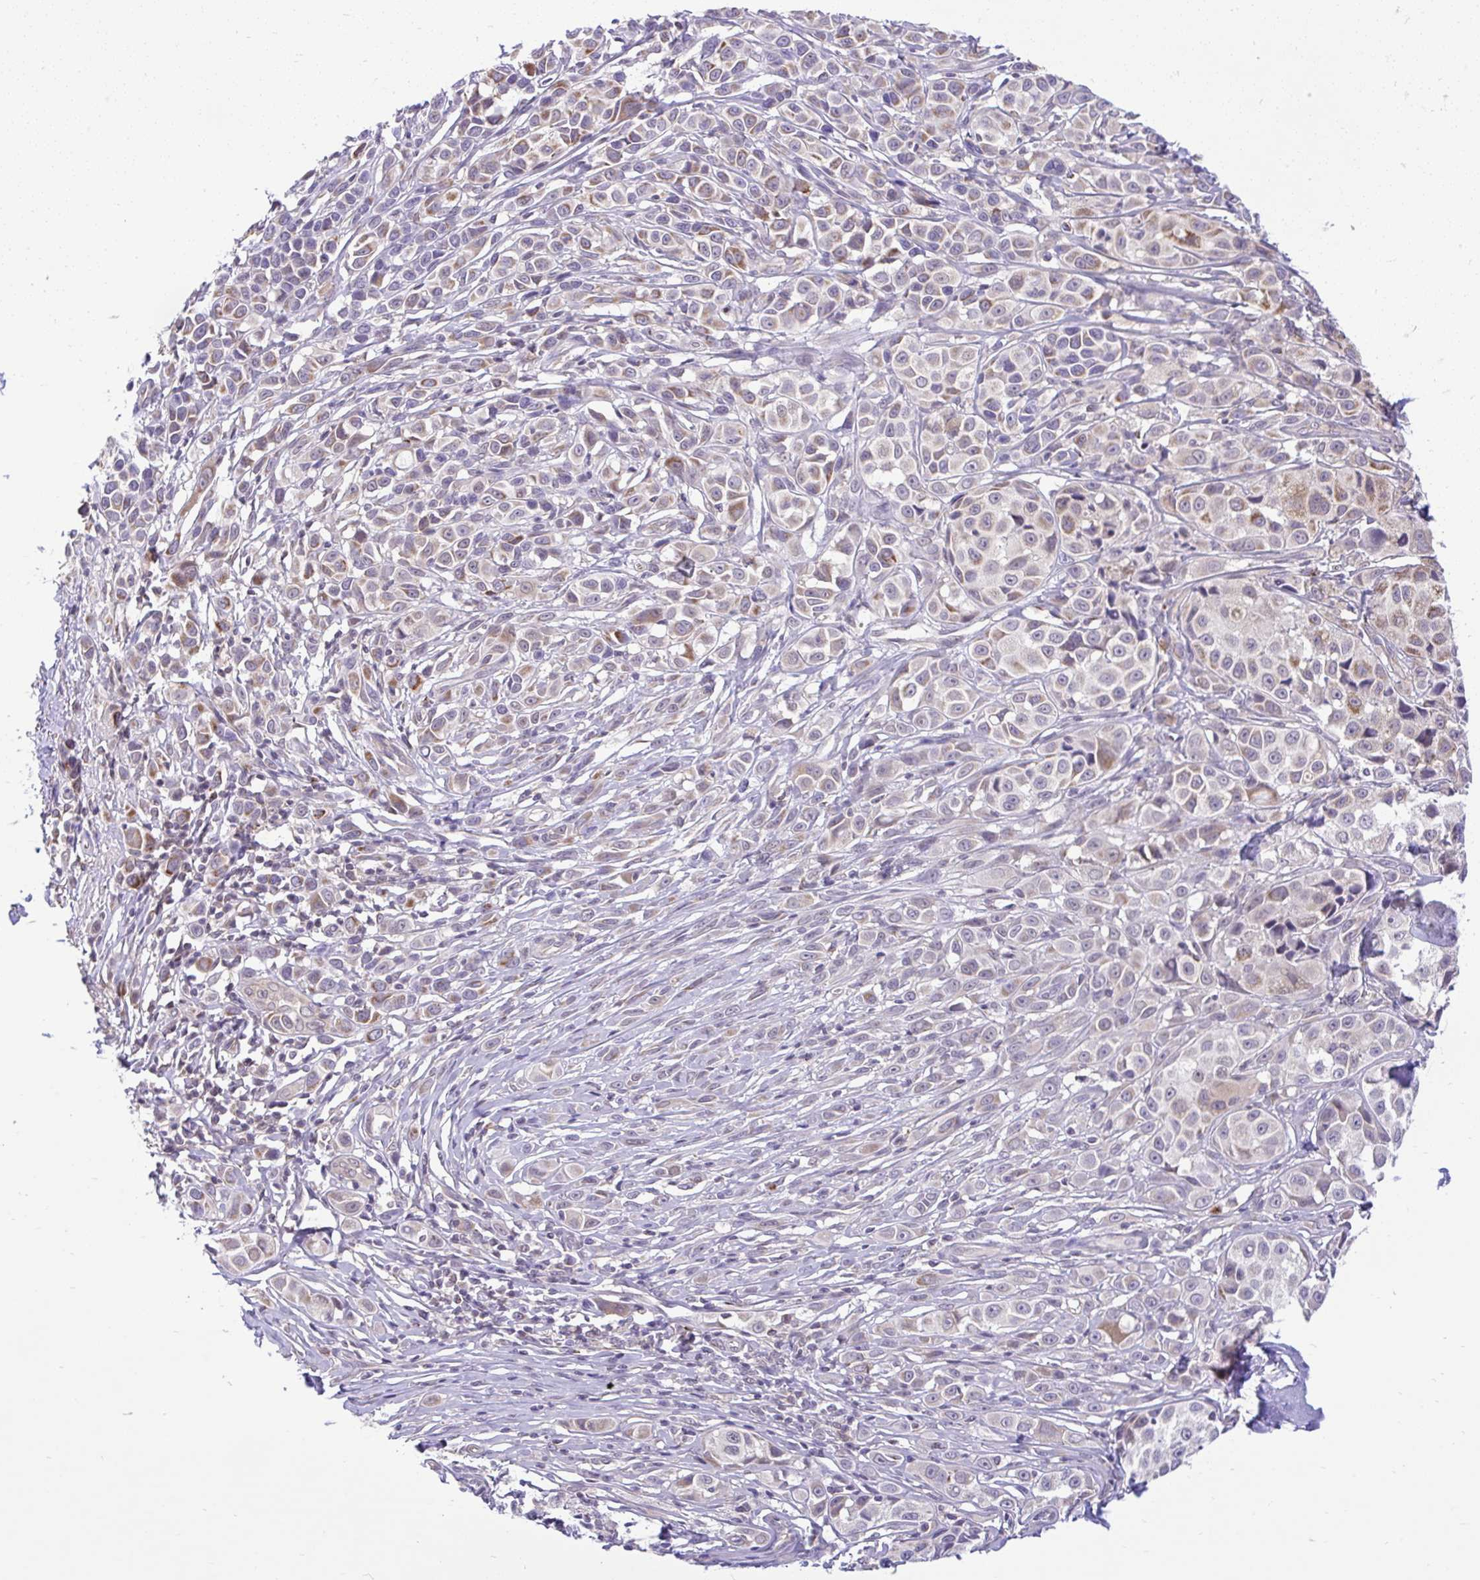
{"staining": {"intensity": "strong", "quantity": "<25%", "location": "cytoplasmic/membranous"}, "tissue": "melanoma", "cell_type": "Tumor cells", "image_type": "cancer", "snomed": [{"axis": "morphology", "description": "Malignant melanoma, NOS"}, {"axis": "topography", "description": "Skin"}], "caption": "A high-resolution histopathology image shows immunohistochemistry (IHC) staining of melanoma, which displays strong cytoplasmic/membranous positivity in approximately <25% of tumor cells.", "gene": "PYCR2", "patient": {"sex": "male", "age": 39}}